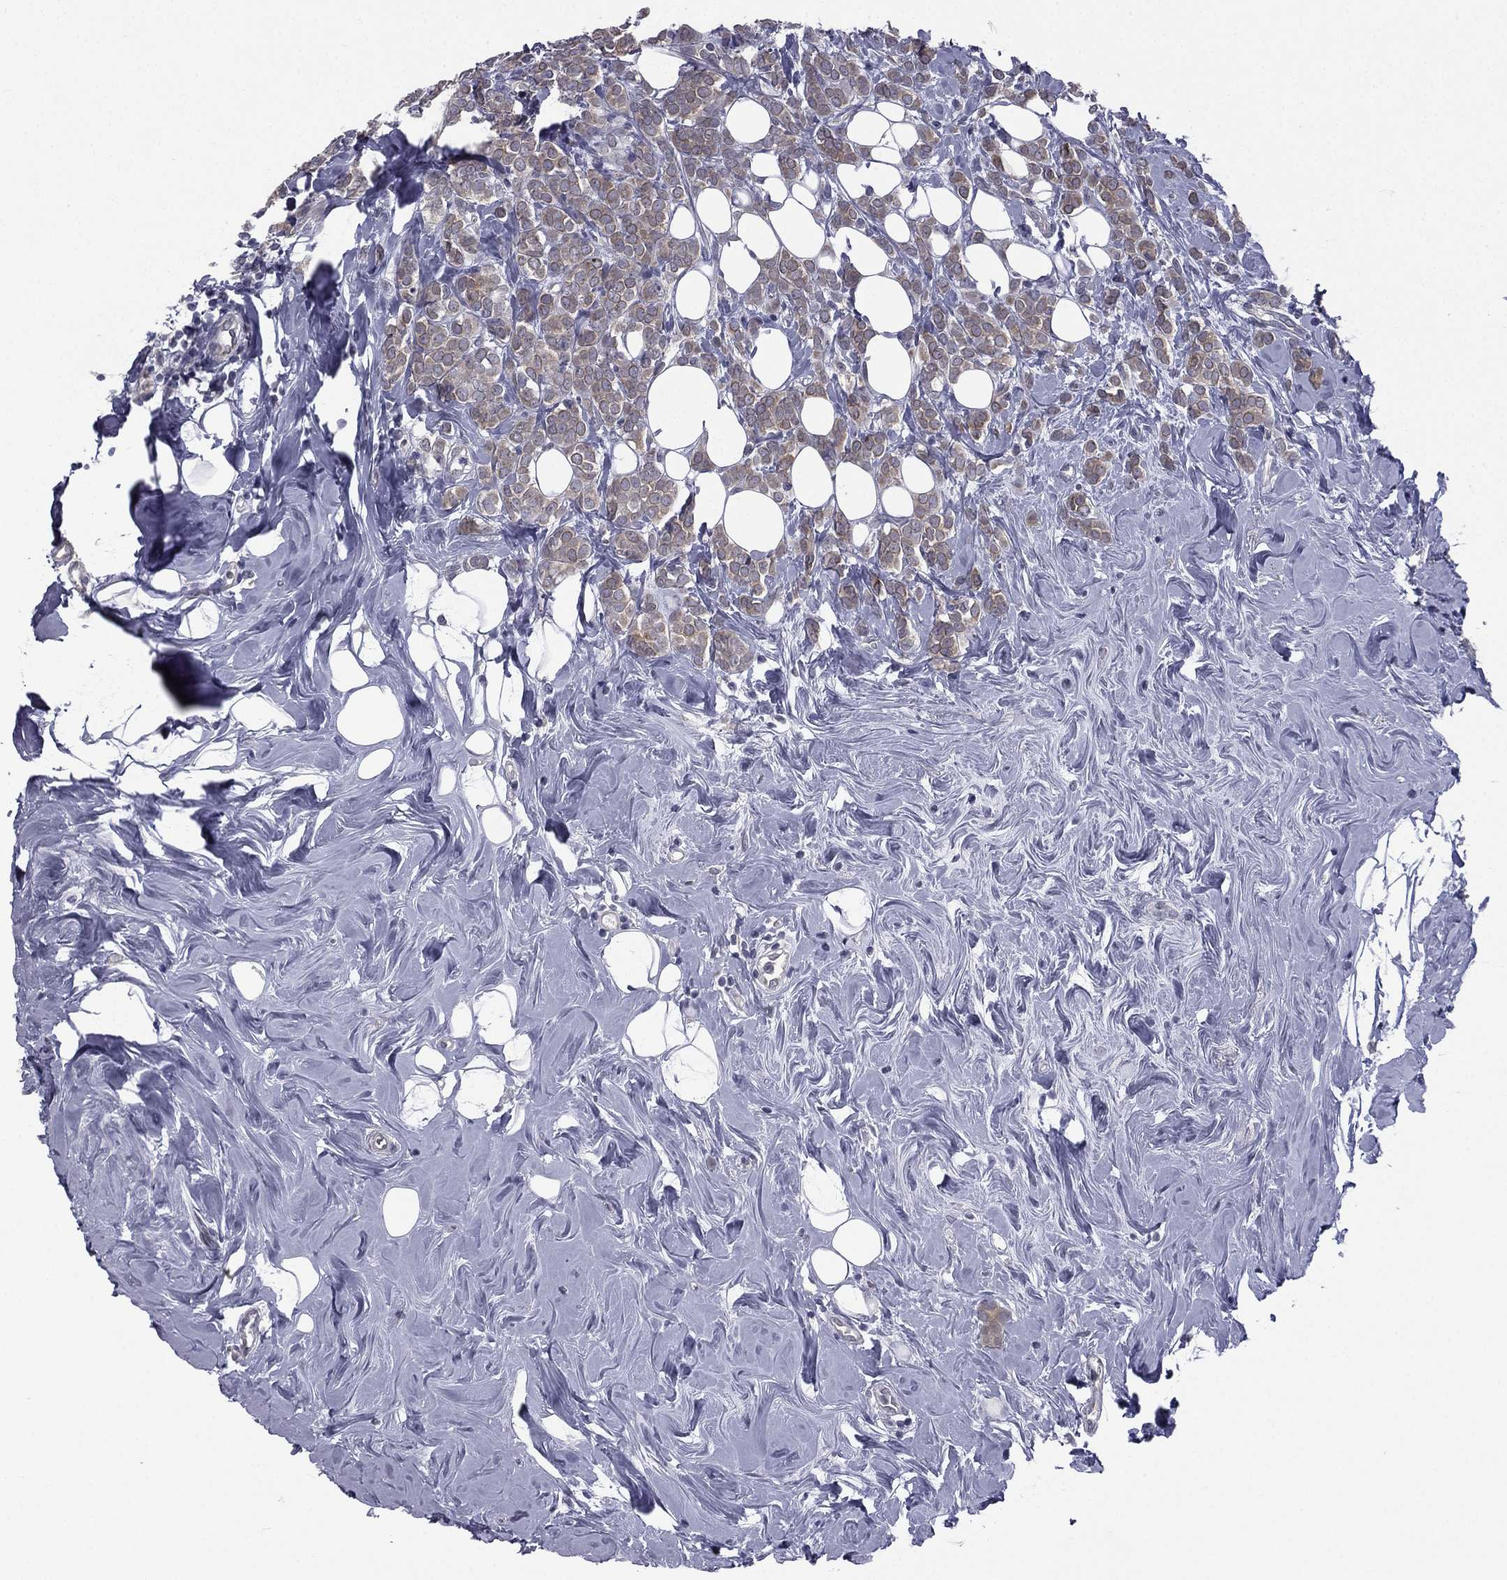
{"staining": {"intensity": "weak", "quantity": "<25%", "location": "cytoplasmic/membranous"}, "tissue": "breast cancer", "cell_type": "Tumor cells", "image_type": "cancer", "snomed": [{"axis": "morphology", "description": "Lobular carcinoma"}, {"axis": "topography", "description": "Breast"}], "caption": "Human breast lobular carcinoma stained for a protein using immunohistochemistry demonstrates no positivity in tumor cells.", "gene": "ACTRT2", "patient": {"sex": "female", "age": 49}}